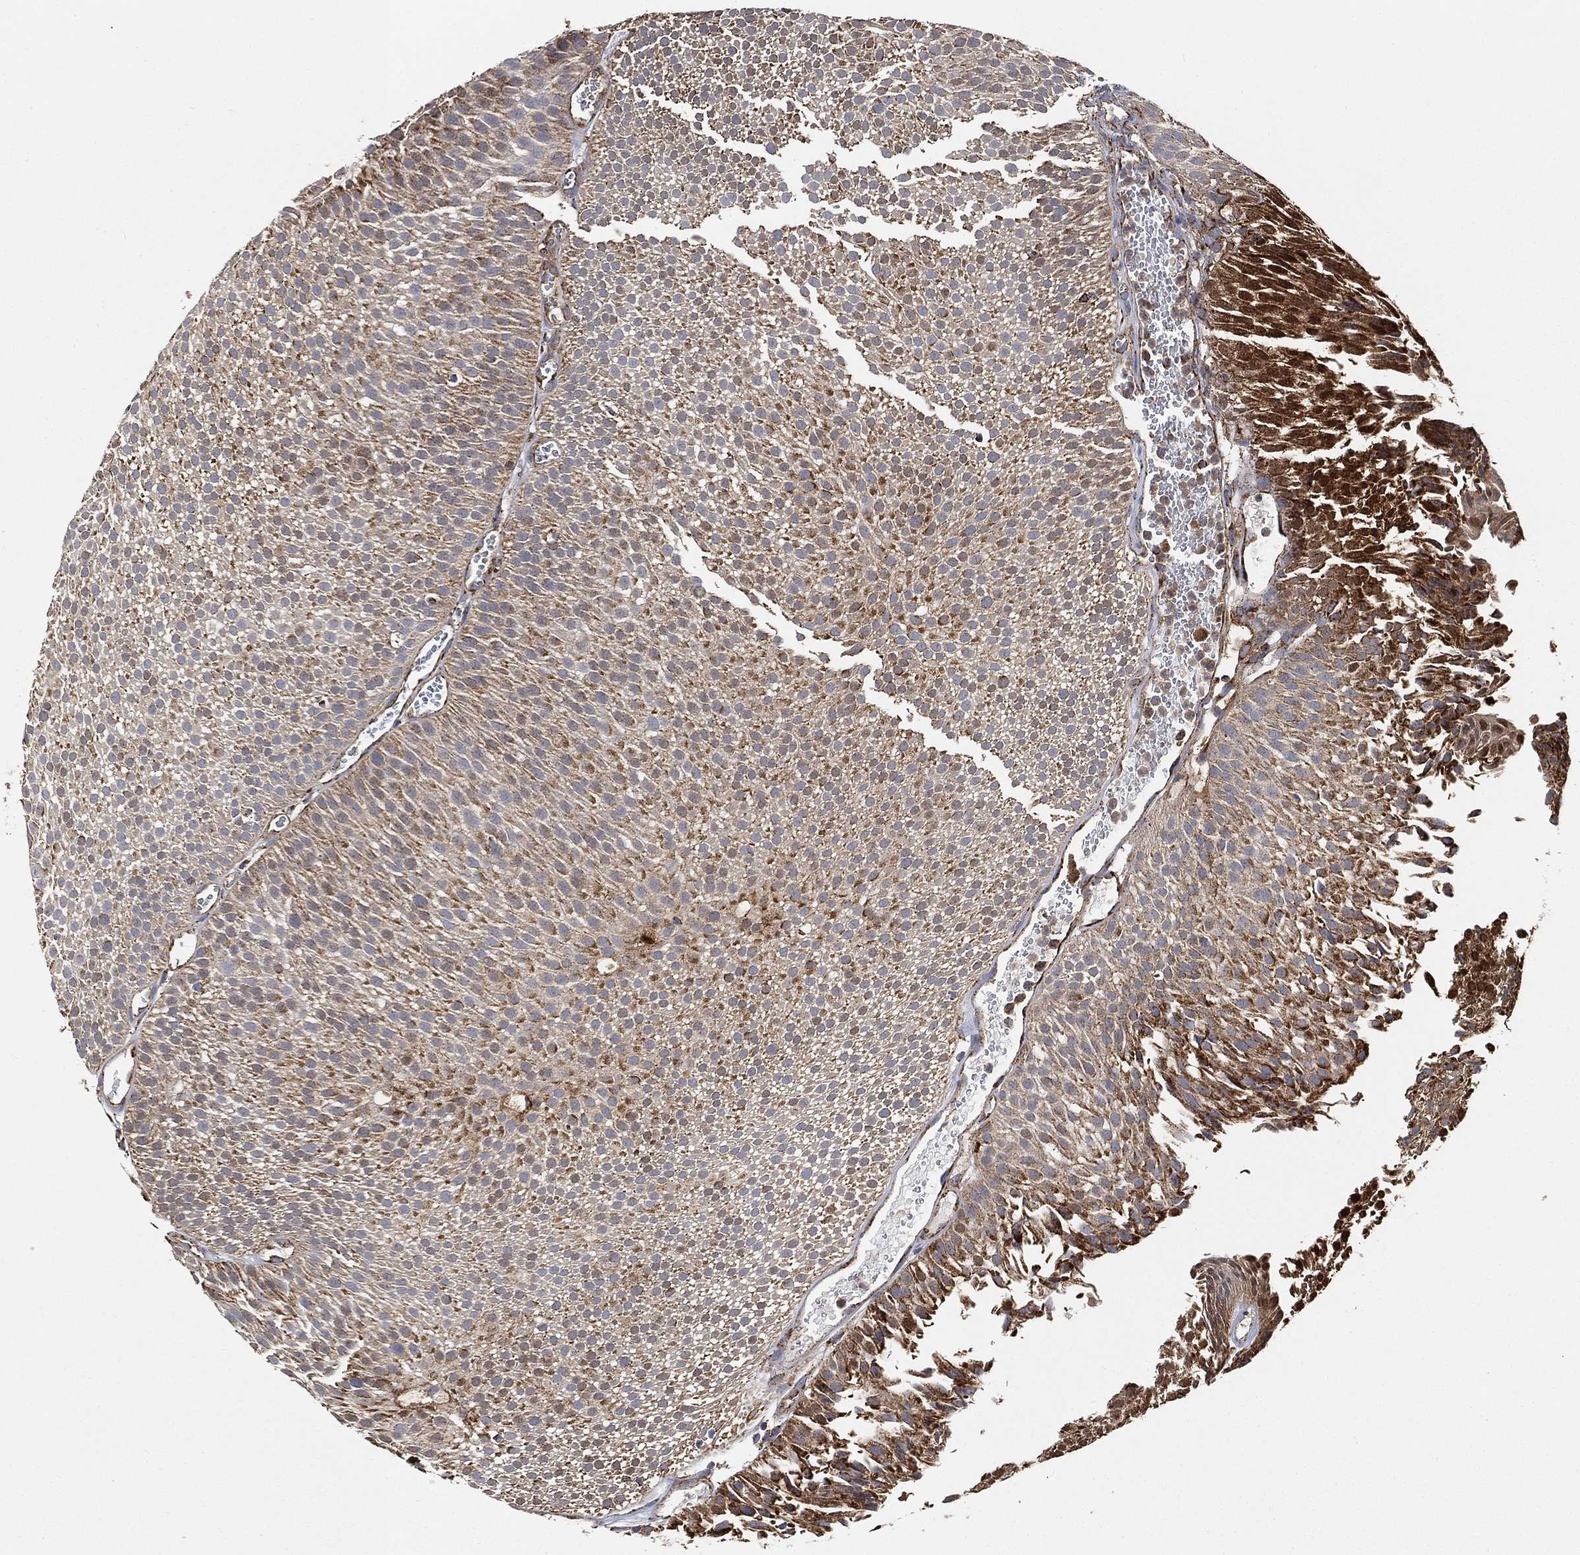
{"staining": {"intensity": "moderate", "quantity": "25%-75%", "location": "cytoplasmic/membranous"}, "tissue": "urothelial cancer", "cell_type": "Tumor cells", "image_type": "cancer", "snomed": [{"axis": "morphology", "description": "Urothelial carcinoma, Low grade"}, {"axis": "topography", "description": "Urinary bladder"}], "caption": "There is medium levels of moderate cytoplasmic/membranous staining in tumor cells of urothelial cancer, as demonstrated by immunohistochemical staining (brown color).", "gene": "SLC38A7", "patient": {"sex": "male", "age": 65}}